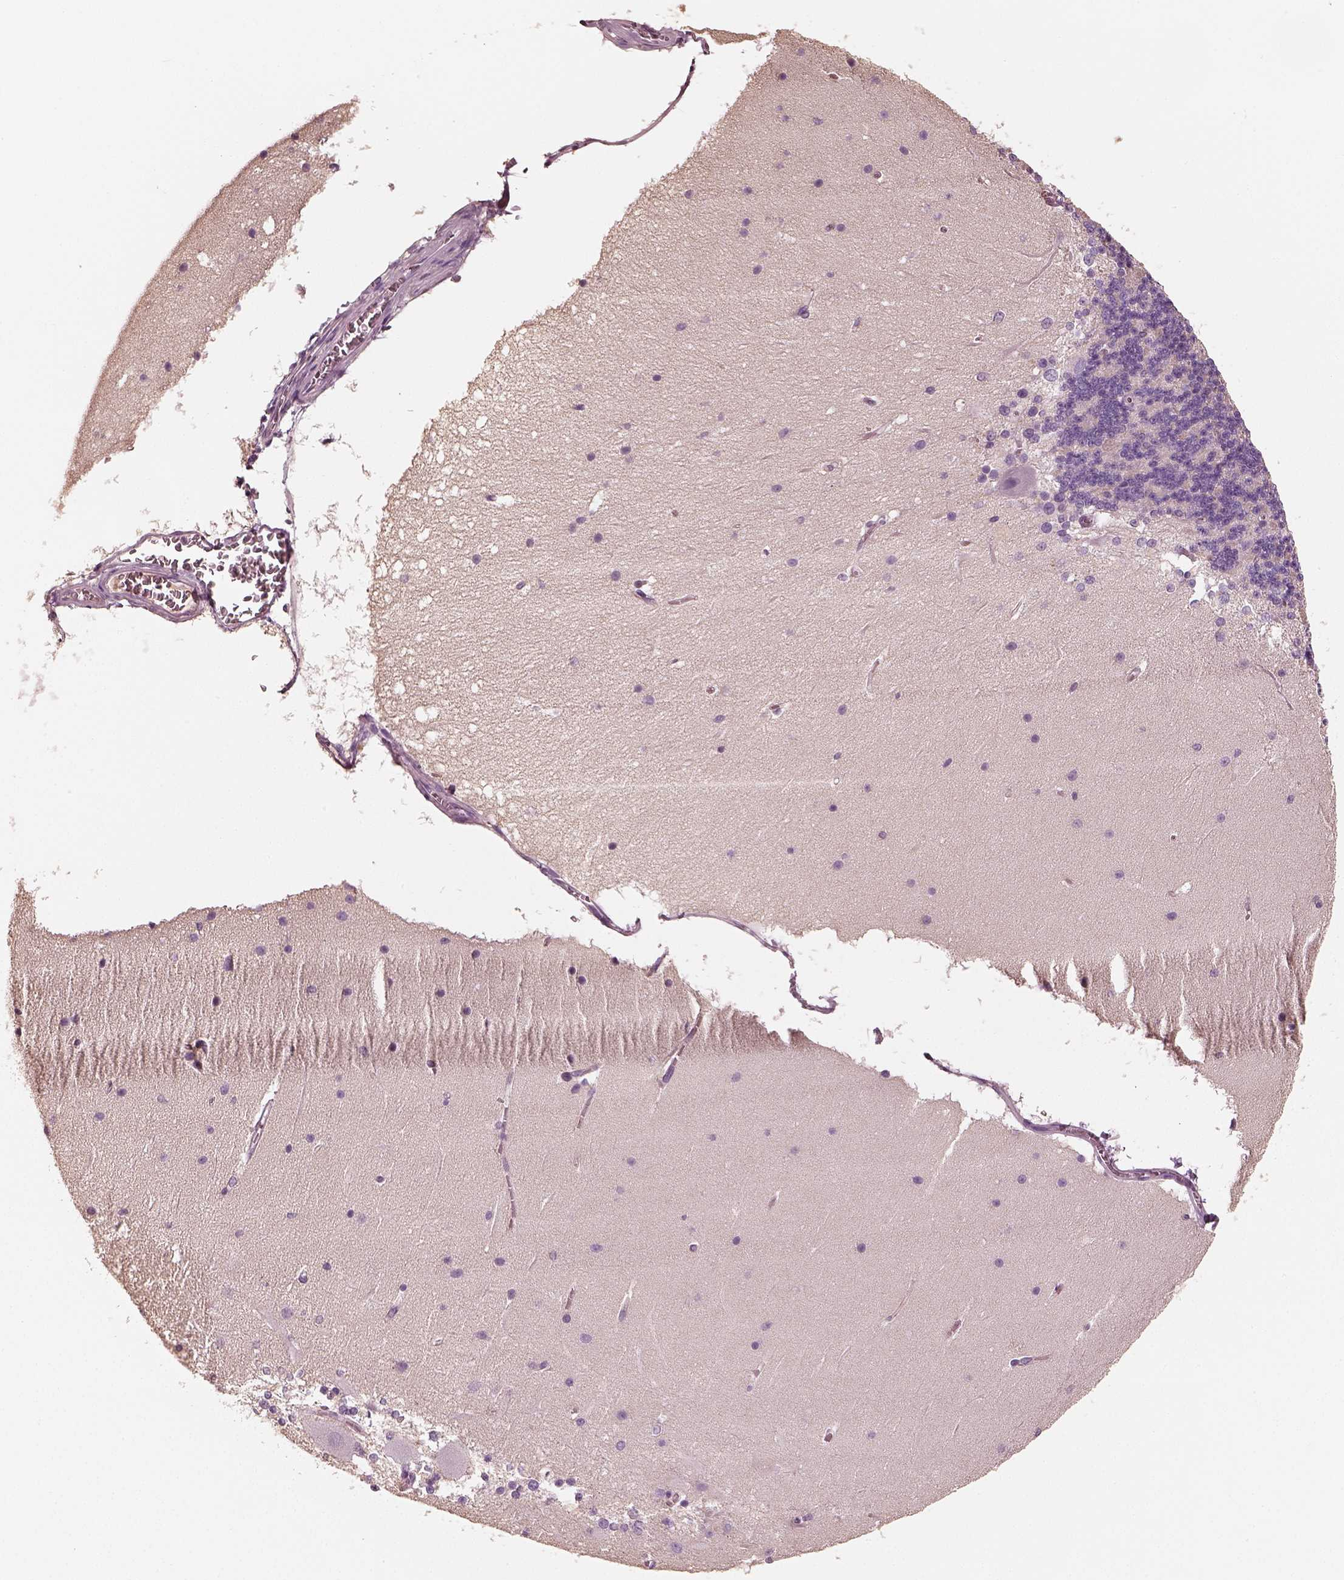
{"staining": {"intensity": "negative", "quantity": "none", "location": "none"}, "tissue": "cerebellum", "cell_type": "Cells in granular layer", "image_type": "normal", "snomed": [{"axis": "morphology", "description": "Normal tissue, NOS"}, {"axis": "topography", "description": "Cerebellum"}], "caption": "An IHC micrograph of unremarkable cerebellum is shown. There is no staining in cells in granular layer of cerebellum.", "gene": "RS1", "patient": {"sex": "female", "age": 19}}